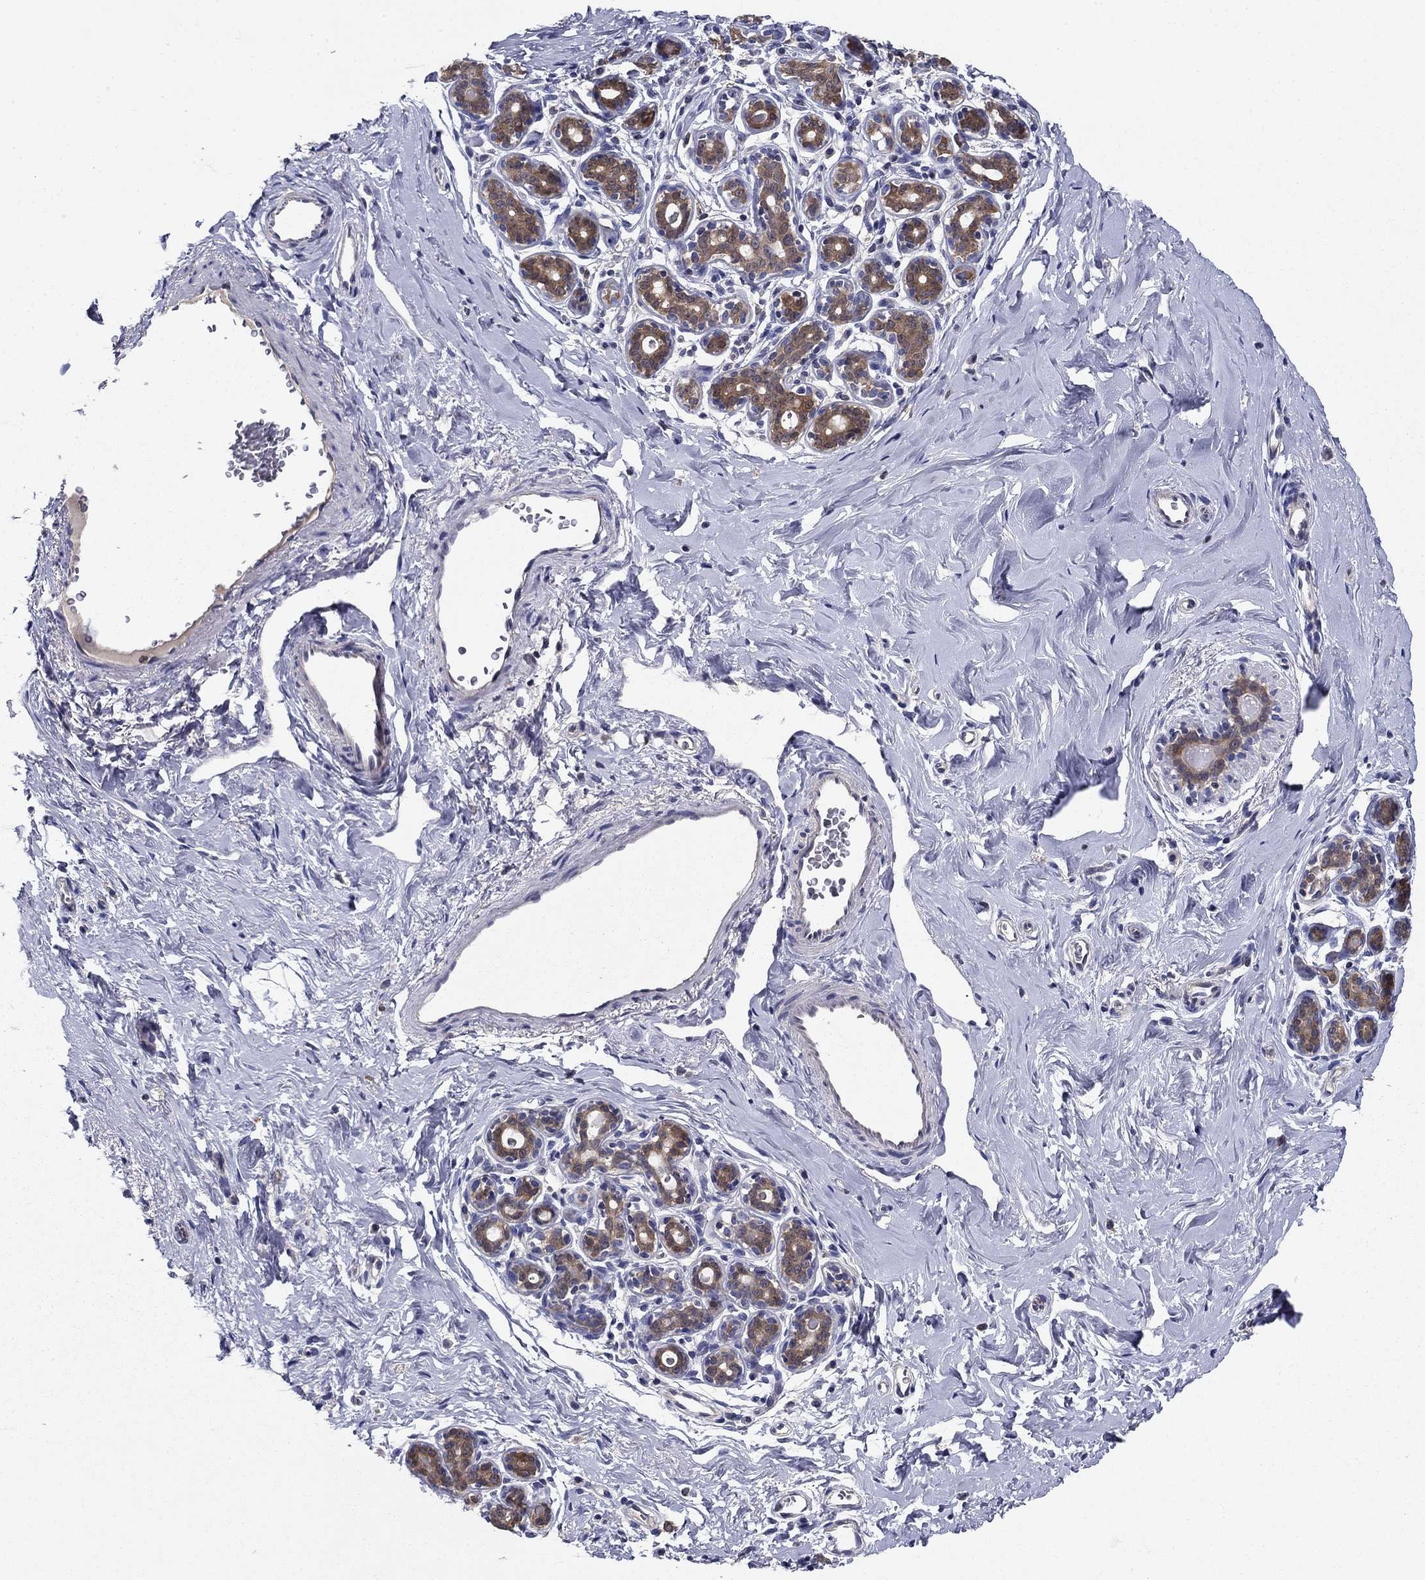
{"staining": {"intensity": "negative", "quantity": "none", "location": "none"}, "tissue": "breast", "cell_type": "Adipocytes", "image_type": "normal", "snomed": [{"axis": "morphology", "description": "Normal tissue, NOS"}, {"axis": "topography", "description": "Skin"}, {"axis": "topography", "description": "Breast"}], "caption": "Immunohistochemistry of unremarkable human breast demonstrates no expression in adipocytes.", "gene": "GLTP", "patient": {"sex": "female", "age": 43}}